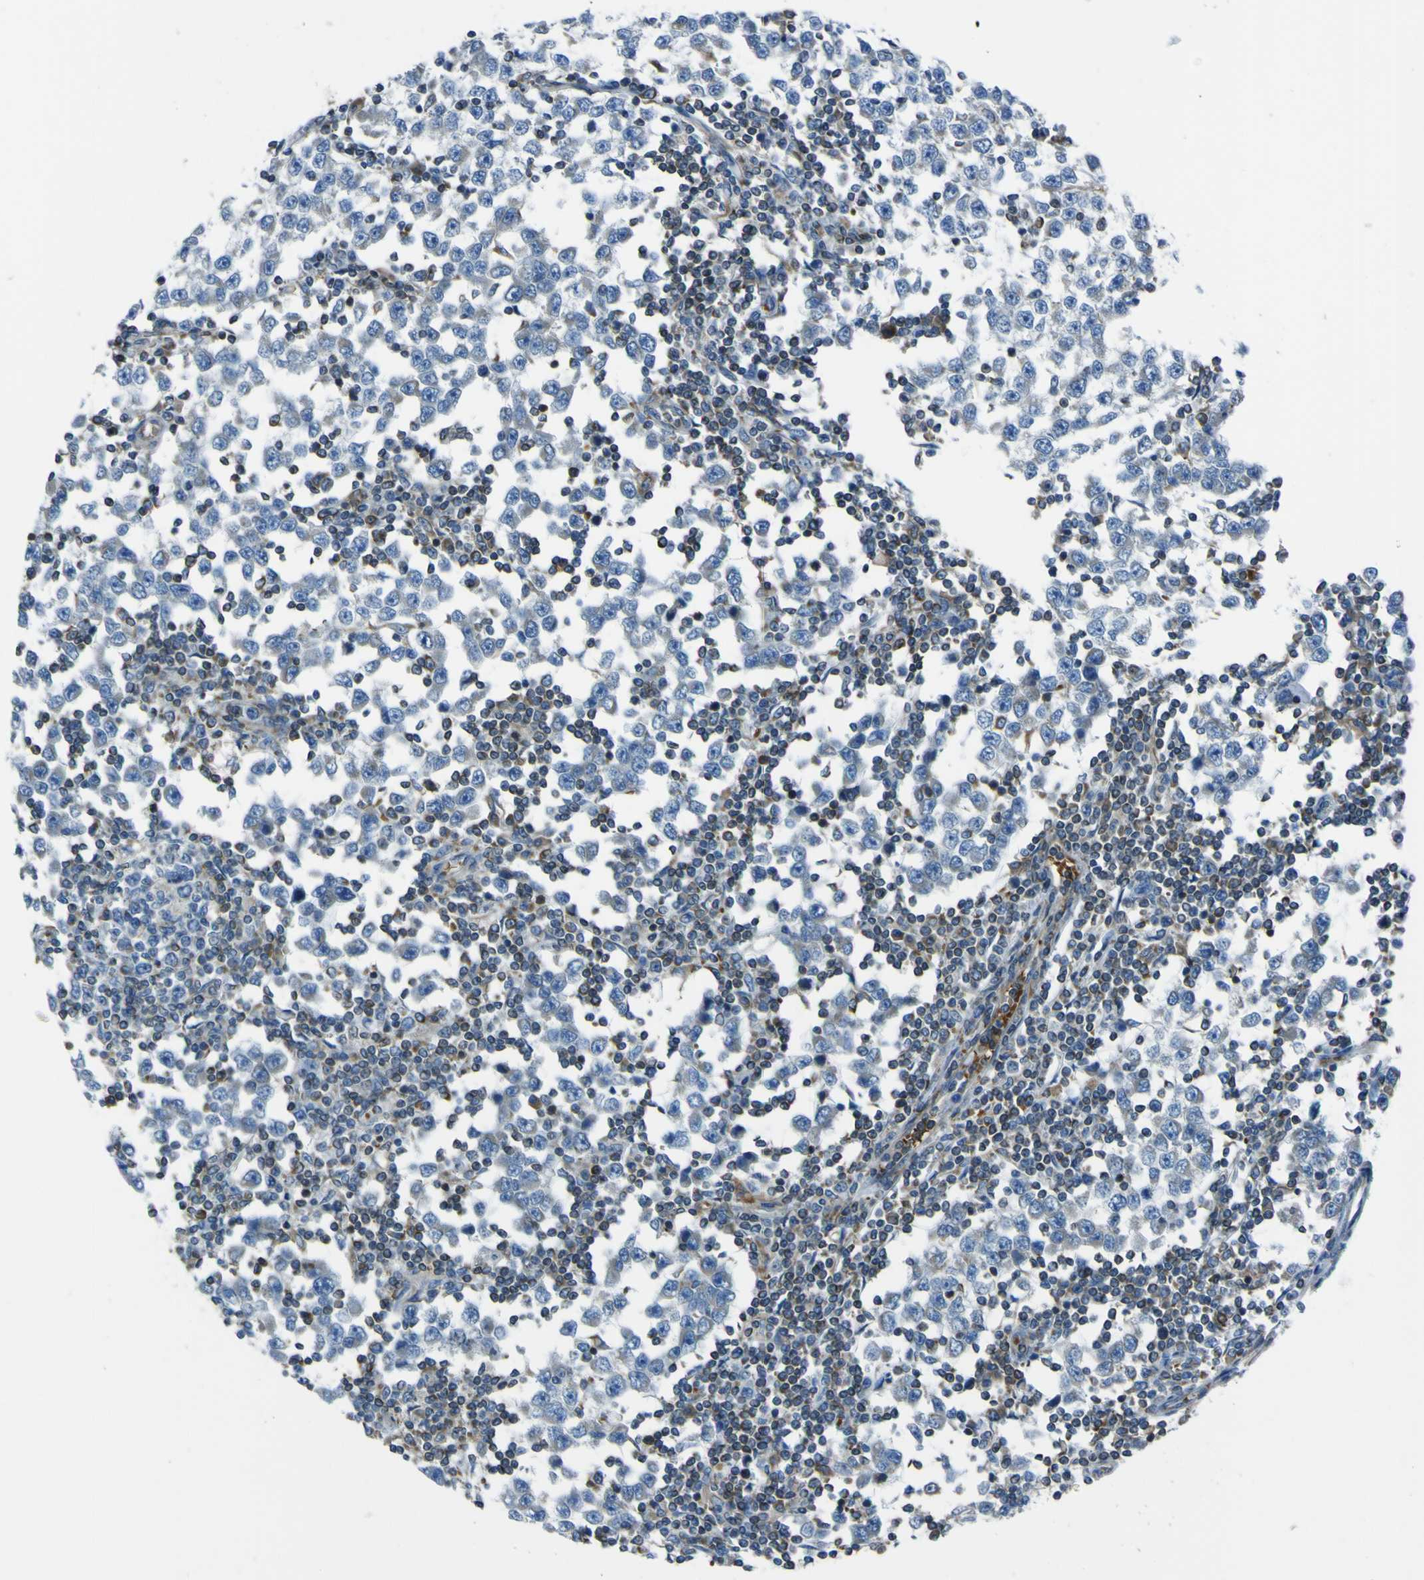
{"staining": {"intensity": "negative", "quantity": "none", "location": "none"}, "tissue": "testis cancer", "cell_type": "Tumor cells", "image_type": "cancer", "snomed": [{"axis": "morphology", "description": "Seminoma, NOS"}, {"axis": "topography", "description": "Testis"}], "caption": "Tumor cells are negative for protein expression in human testis cancer (seminoma).", "gene": "STIM1", "patient": {"sex": "male", "age": 65}}